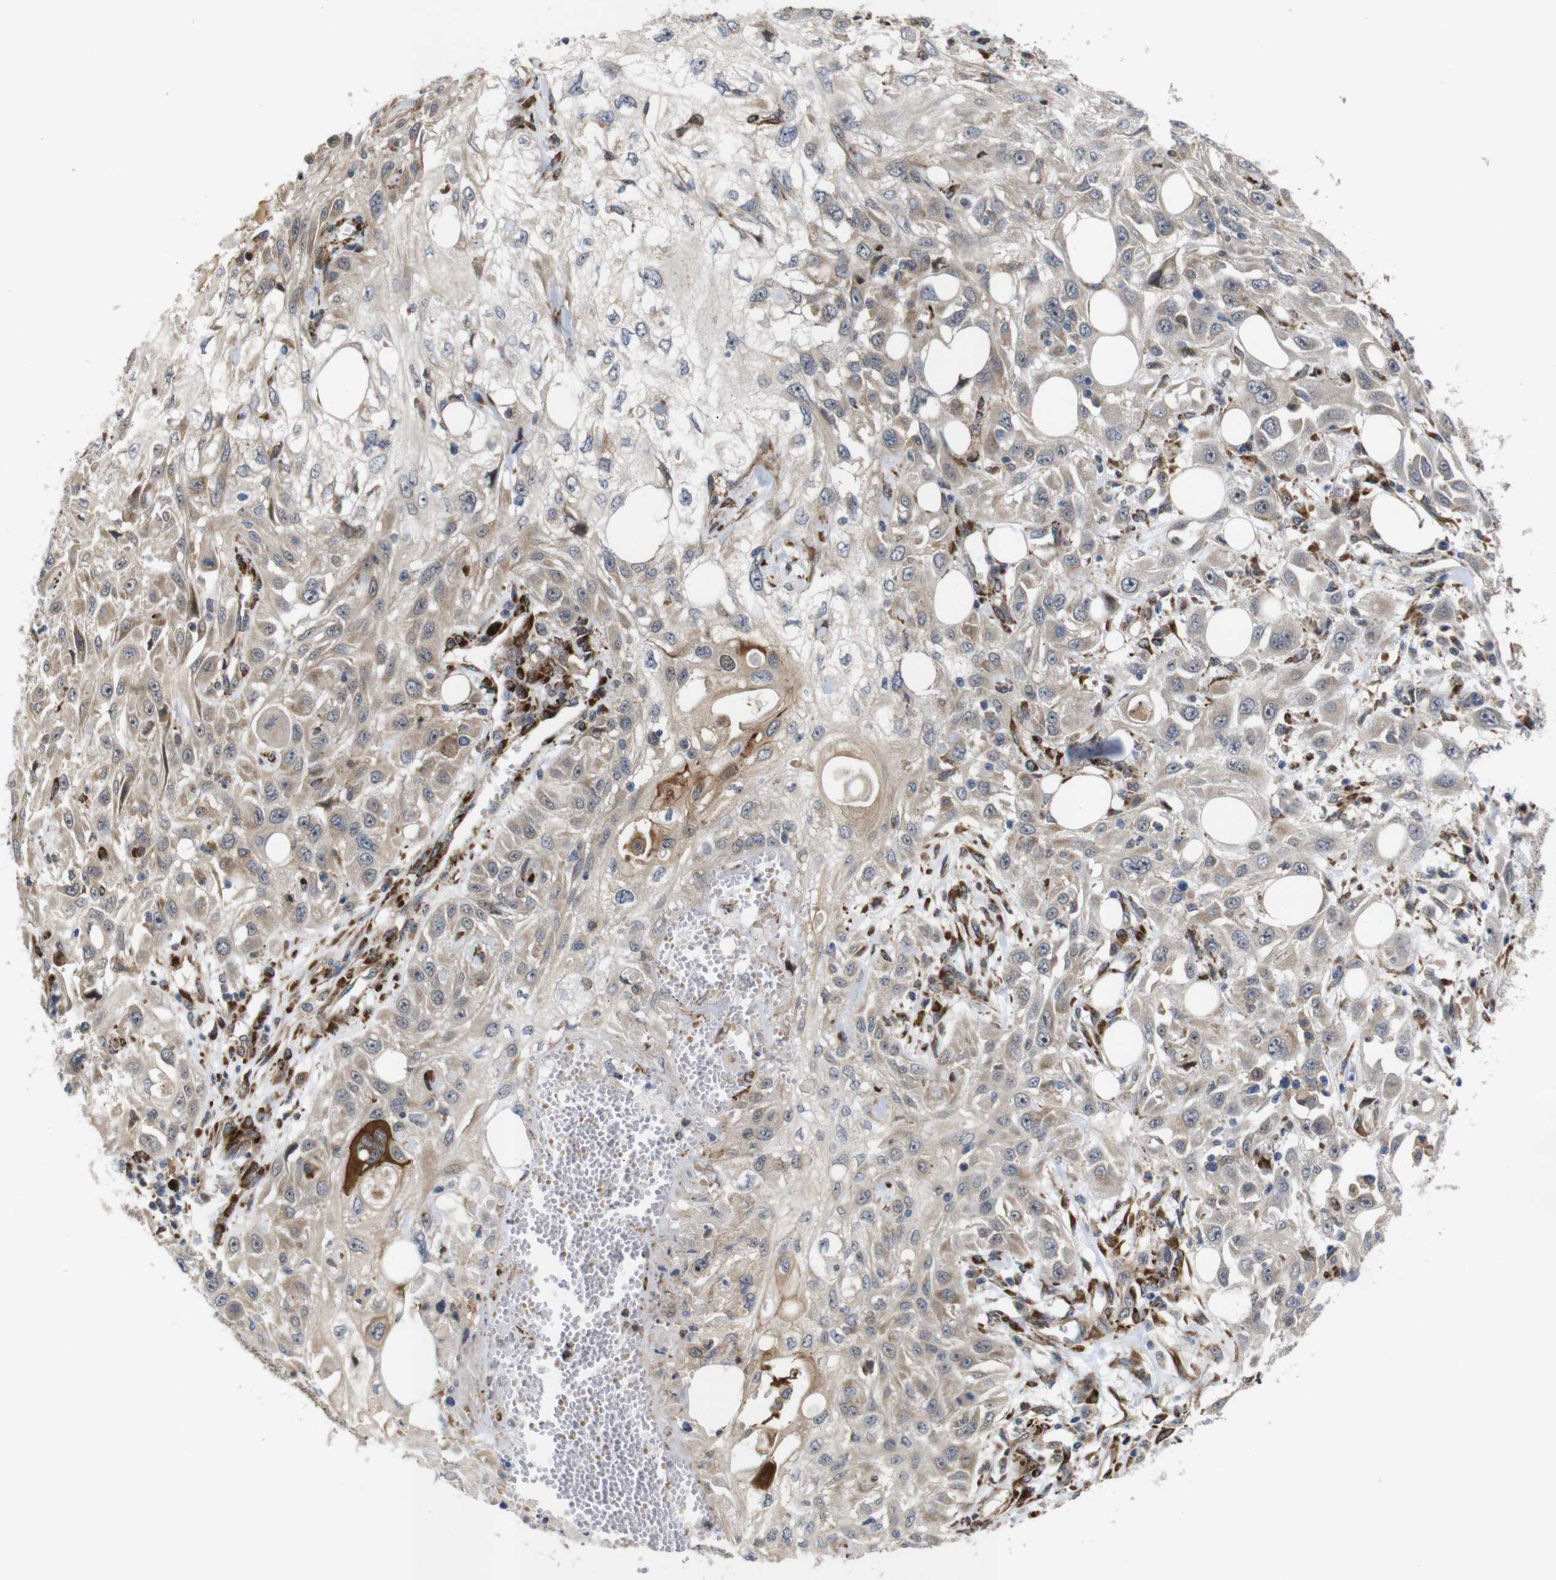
{"staining": {"intensity": "weak", "quantity": ">75%", "location": "cytoplasmic/membranous"}, "tissue": "skin cancer", "cell_type": "Tumor cells", "image_type": "cancer", "snomed": [{"axis": "morphology", "description": "Squamous cell carcinoma, NOS"}, {"axis": "topography", "description": "Skin"}], "caption": "Skin squamous cell carcinoma tissue shows weak cytoplasmic/membranous positivity in approximately >75% of tumor cells The staining was performed using DAB to visualize the protein expression in brown, while the nuclei were stained in blue with hematoxylin (Magnification: 20x).", "gene": "P3H2", "patient": {"sex": "male", "age": 75}}